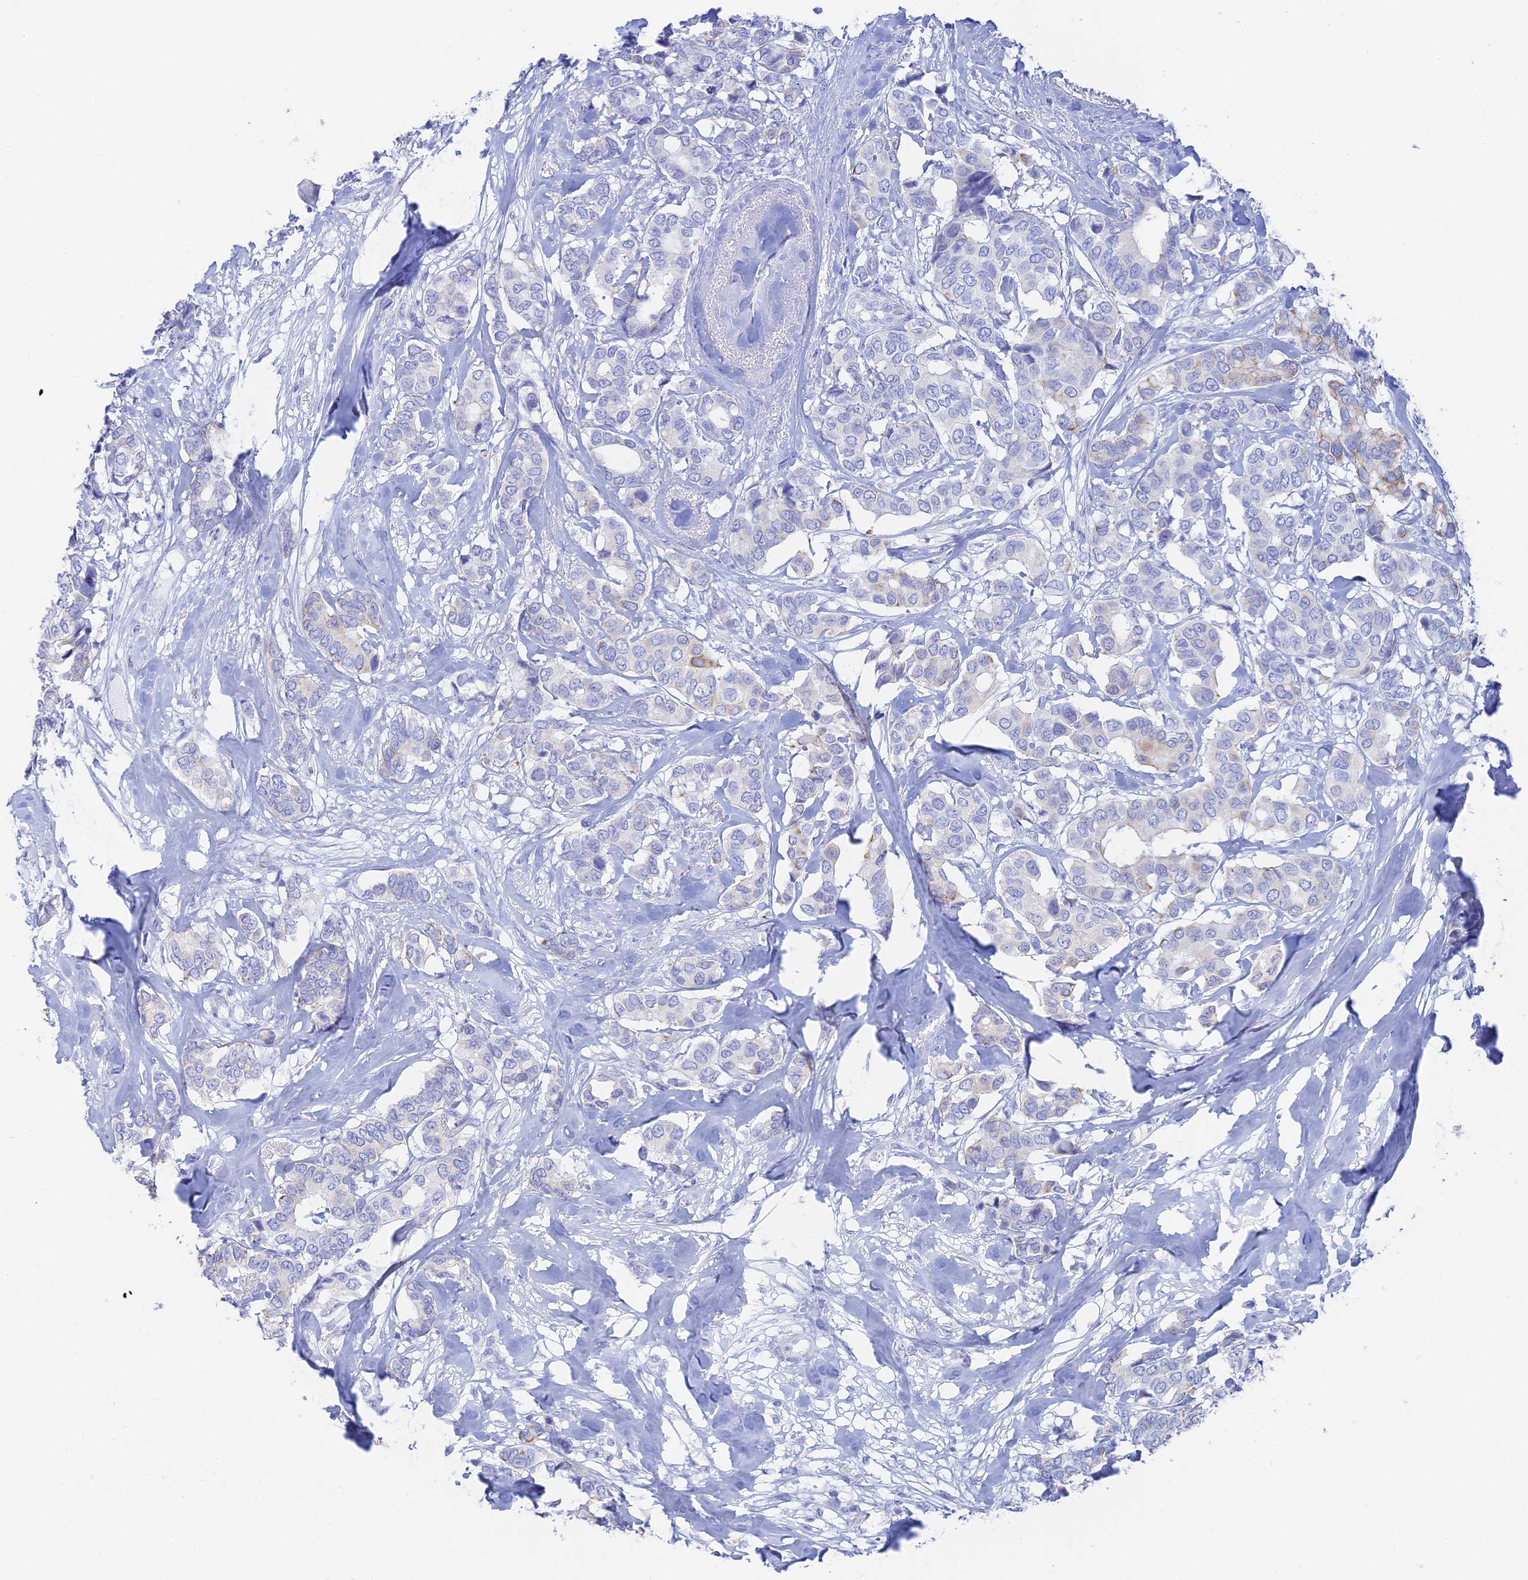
{"staining": {"intensity": "negative", "quantity": "none", "location": "none"}, "tissue": "breast cancer", "cell_type": "Tumor cells", "image_type": "cancer", "snomed": [{"axis": "morphology", "description": "Duct carcinoma"}, {"axis": "topography", "description": "Breast"}], "caption": "Immunohistochemistry (IHC) of breast cancer reveals no expression in tumor cells. (DAB immunohistochemistry (IHC), high magnification).", "gene": "CEP152", "patient": {"sex": "female", "age": 87}}